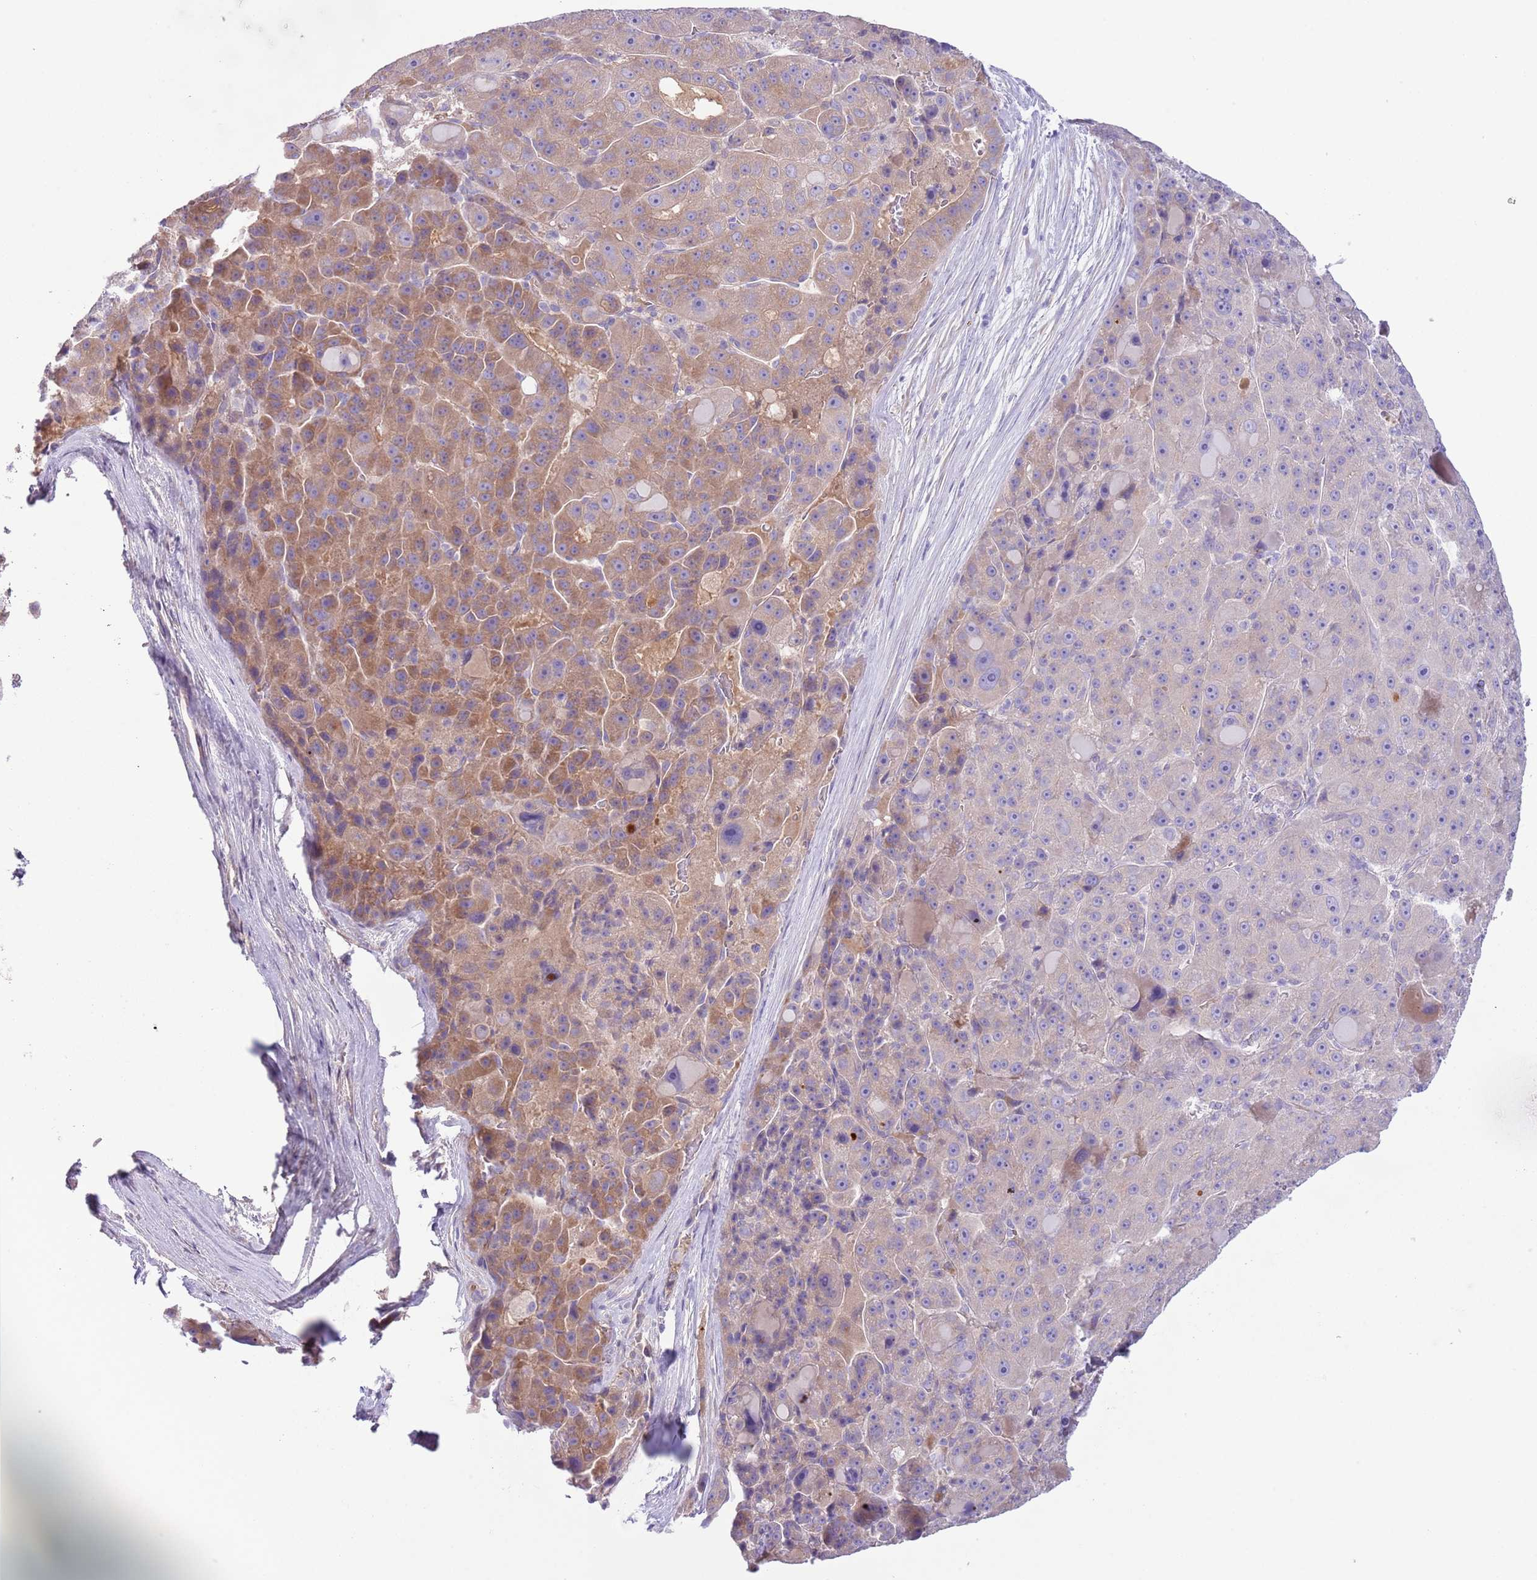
{"staining": {"intensity": "moderate", "quantity": "<25%", "location": "cytoplasmic/membranous"}, "tissue": "liver cancer", "cell_type": "Tumor cells", "image_type": "cancer", "snomed": [{"axis": "morphology", "description": "Carcinoma, Hepatocellular, NOS"}, {"axis": "topography", "description": "Liver"}], "caption": "Protein staining displays moderate cytoplasmic/membranous positivity in approximately <25% of tumor cells in liver cancer.", "gene": "CFH", "patient": {"sex": "male", "age": 76}}